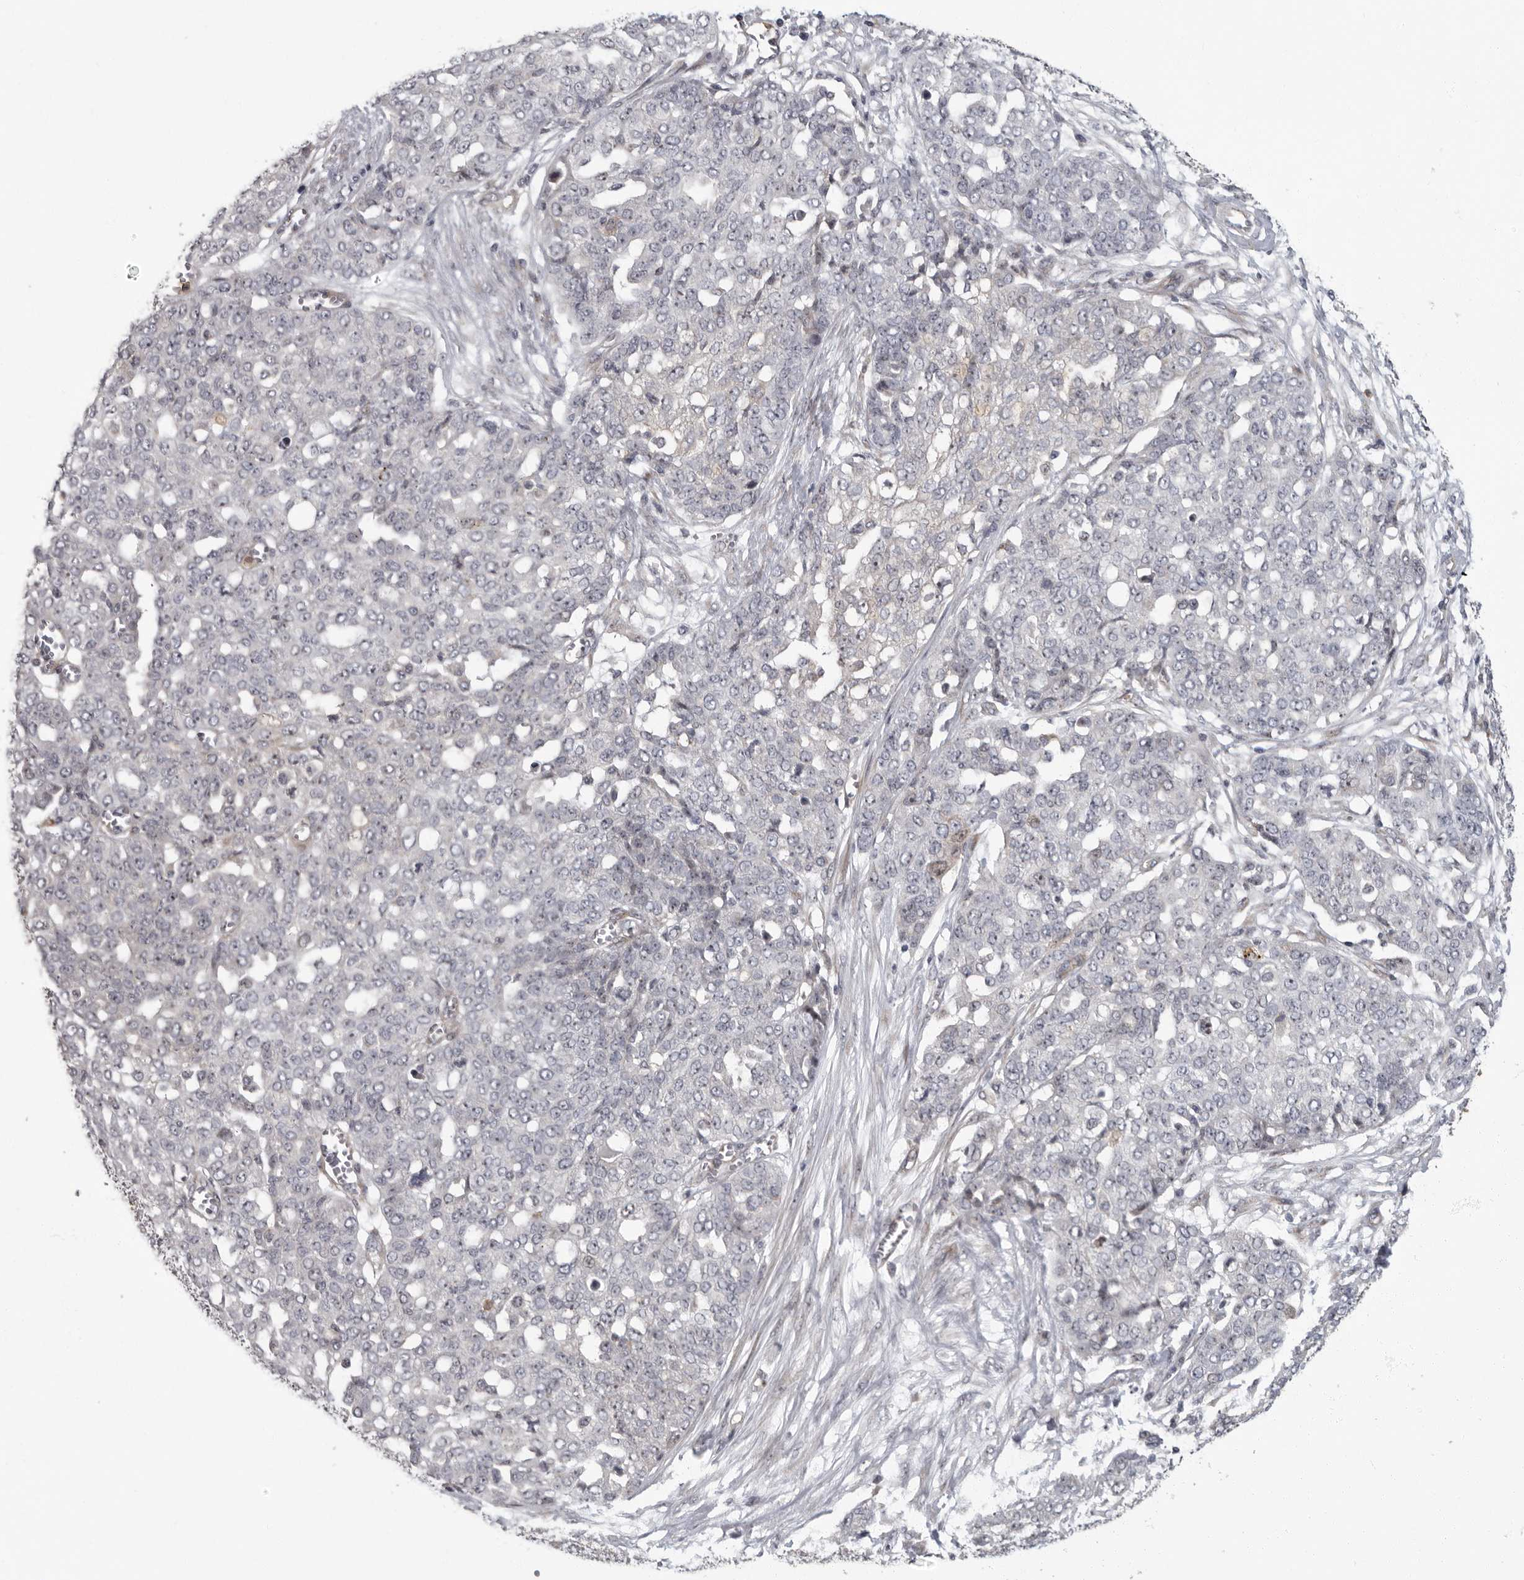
{"staining": {"intensity": "negative", "quantity": "none", "location": "none"}, "tissue": "ovarian cancer", "cell_type": "Tumor cells", "image_type": "cancer", "snomed": [{"axis": "morphology", "description": "Cystadenocarcinoma, serous, NOS"}, {"axis": "topography", "description": "Soft tissue"}, {"axis": "topography", "description": "Ovary"}], "caption": "Tumor cells show no significant staining in ovarian serous cystadenocarcinoma. The staining is performed using DAB (3,3'-diaminobenzidine) brown chromogen with nuclei counter-stained in using hematoxylin.", "gene": "PDCD11", "patient": {"sex": "female", "age": 57}}